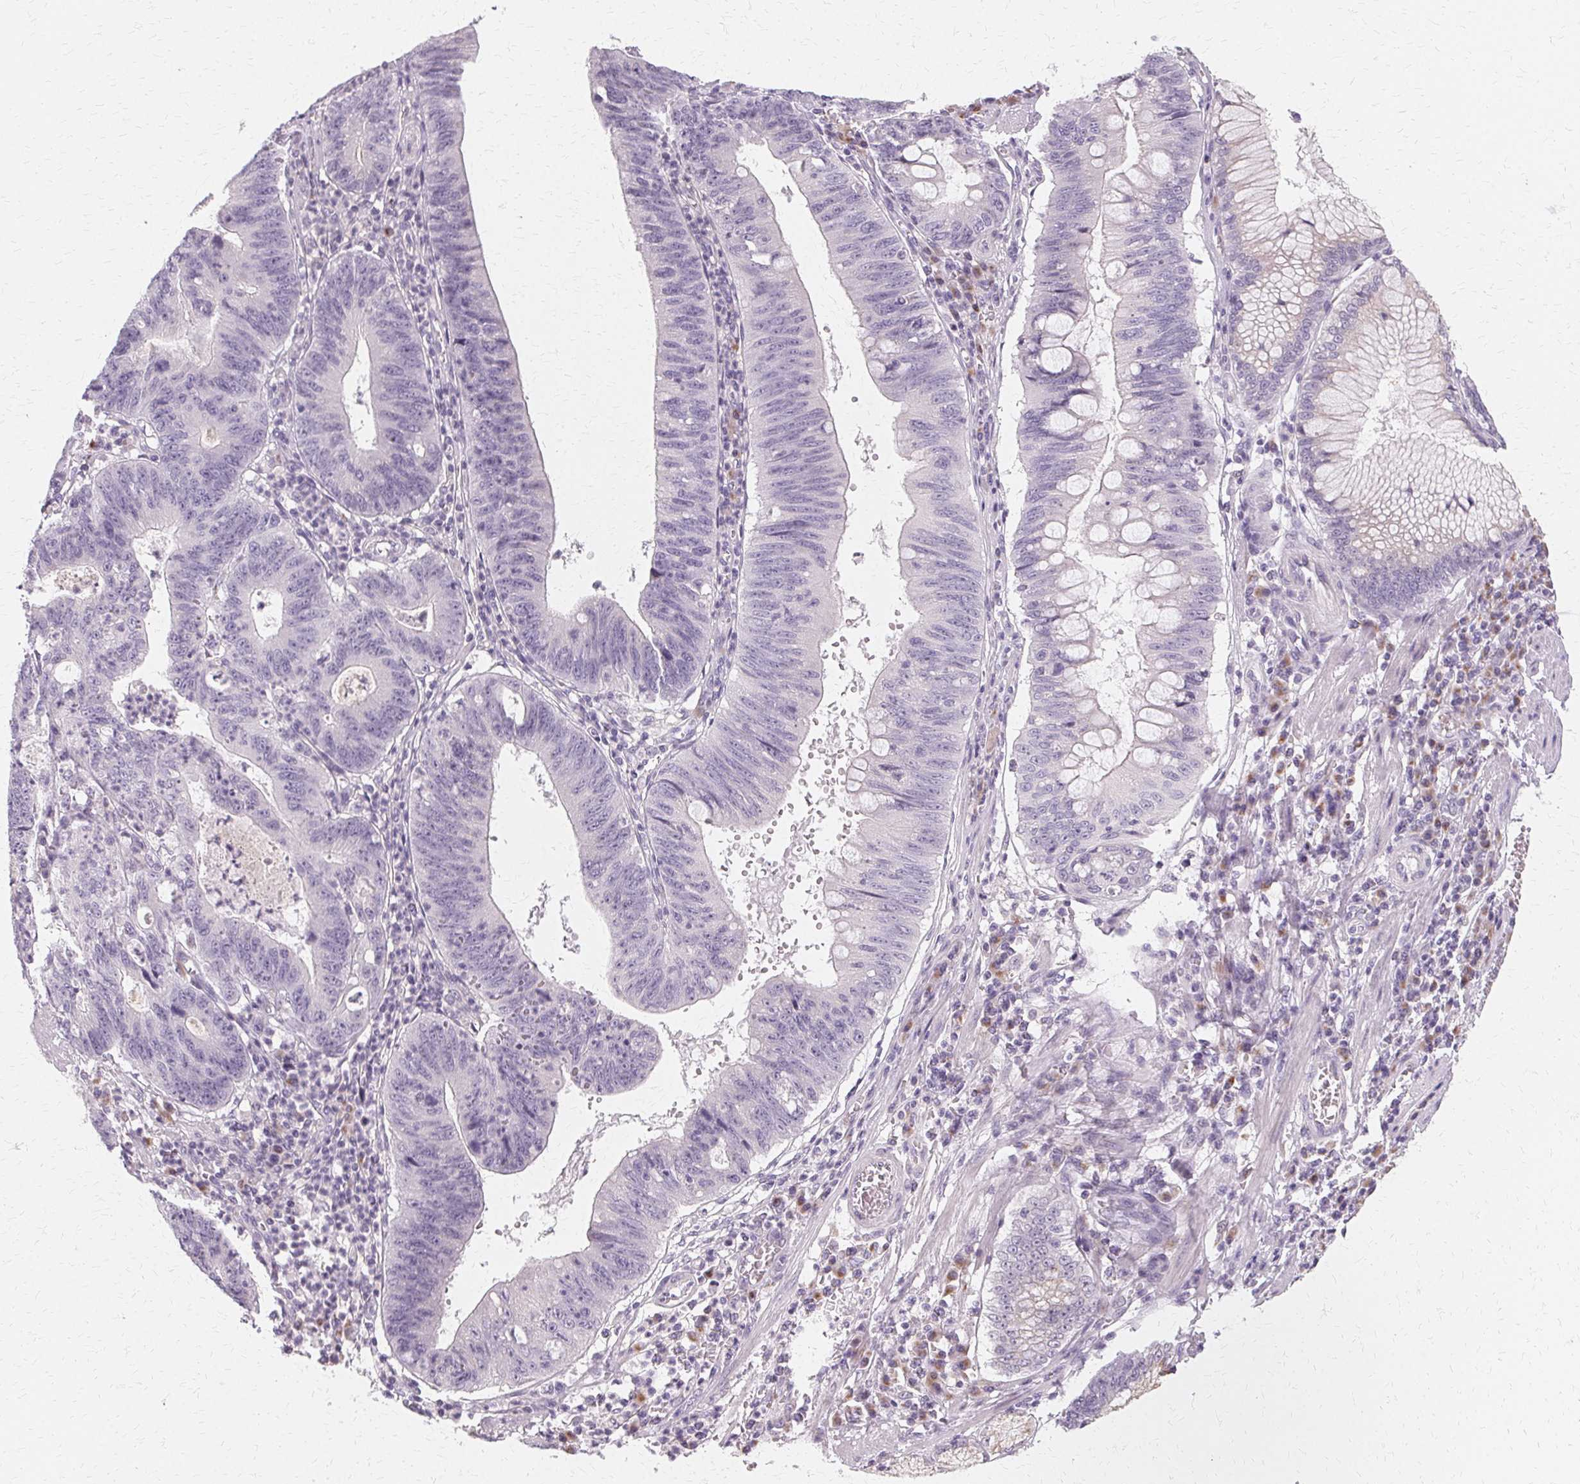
{"staining": {"intensity": "negative", "quantity": "none", "location": "none"}, "tissue": "stomach cancer", "cell_type": "Tumor cells", "image_type": "cancer", "snomed": [{"axis": "morphology", "description": "Adenocarcinoma, NOS"}, {"axis": "topography", "description": "Stomach"}], "caption": "Micrograph shows no protein staining in tumor cells of stomach adenocarcinoma tissue.", "gene": "FCRL3", "patient": {"sex": "male", "age": 59}}